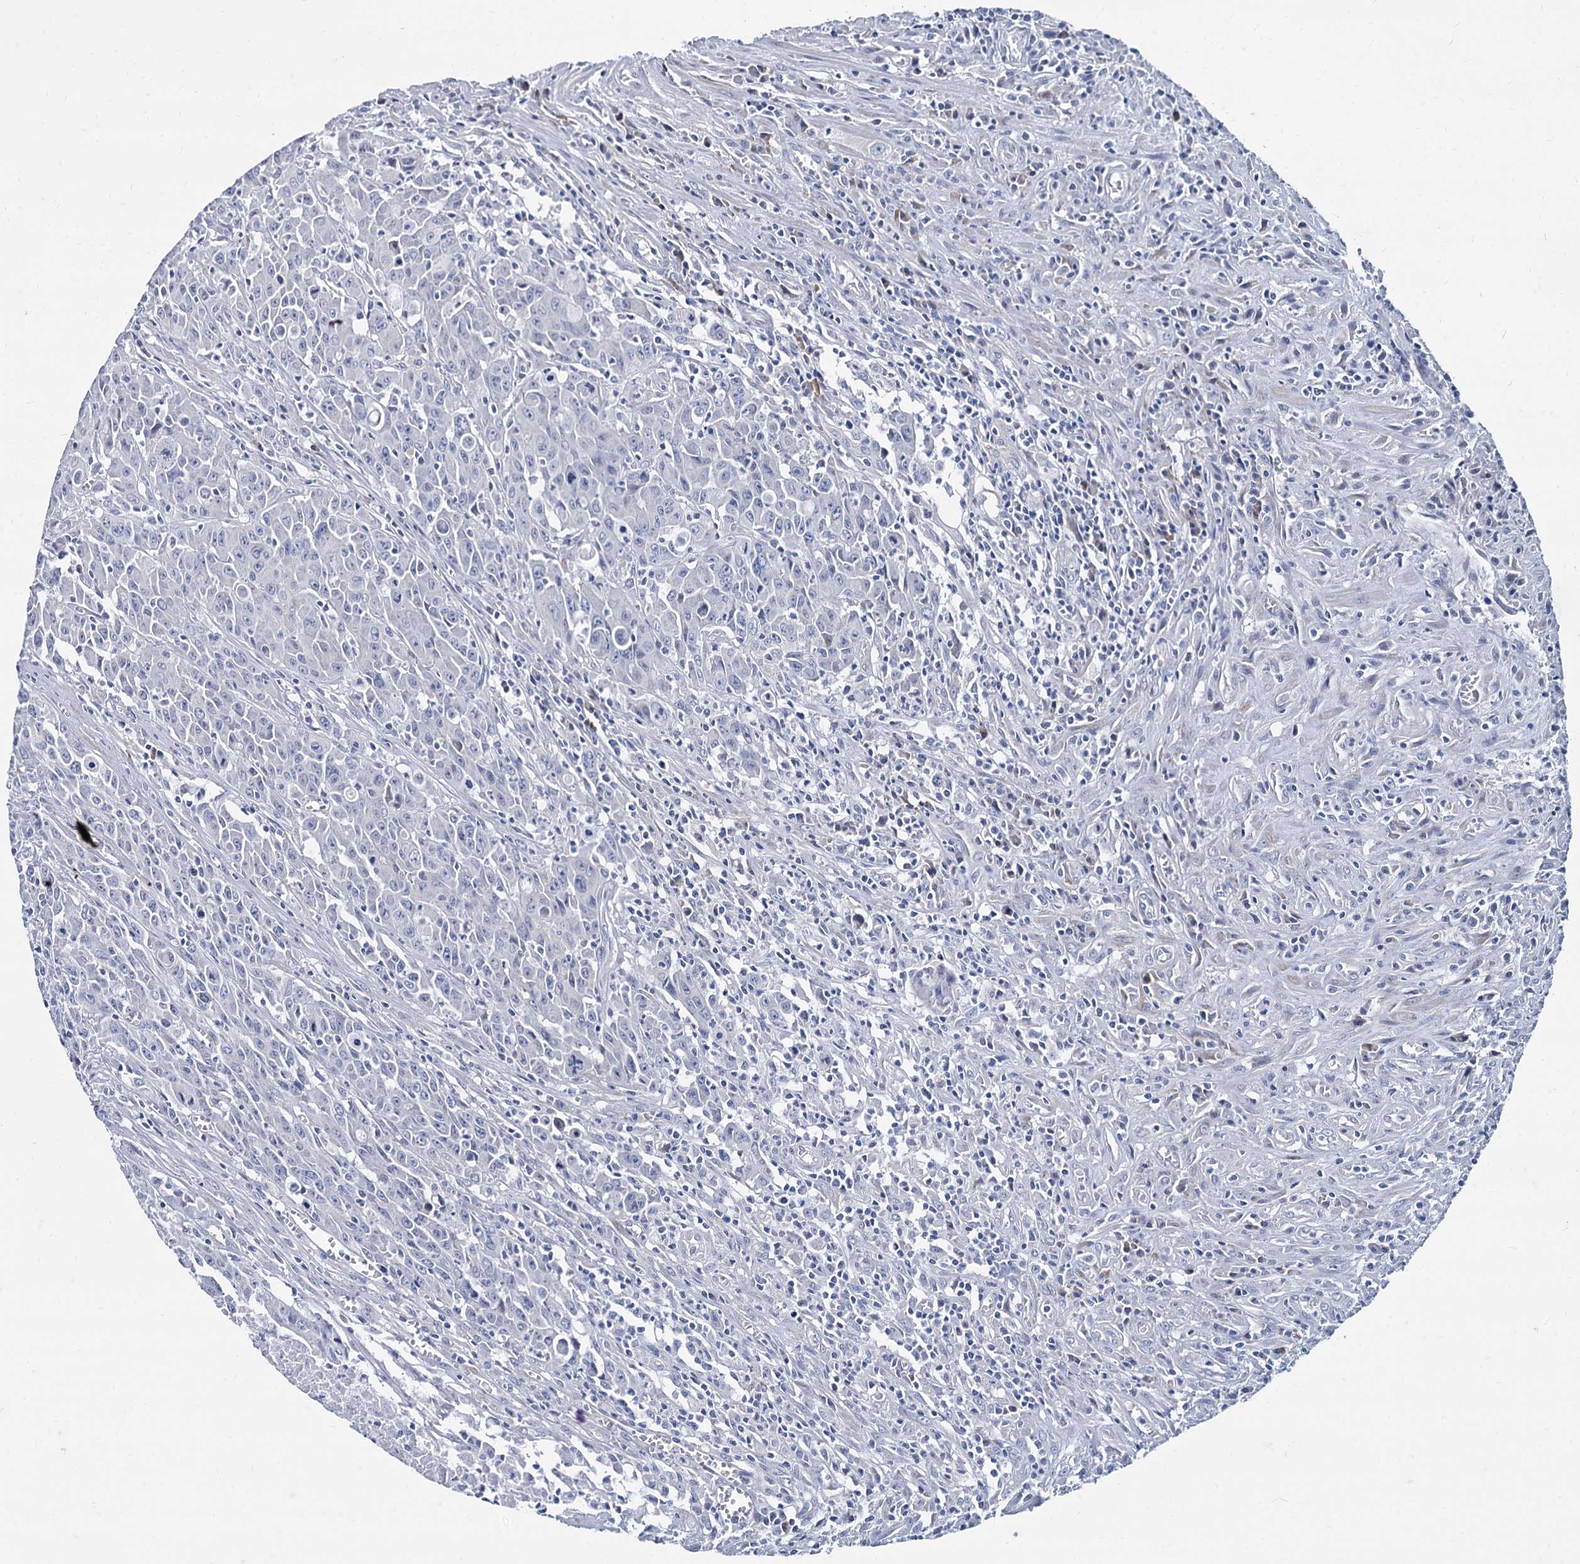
{"staining": {"intensity": "negative", "quantity": "none", "location": "none"}, "tissue": "colorectal cancer", "cell_type": "Tumor cells", "image_type": "cancer", "snomed": [{"axis": "morphology", "description": "Adenocarcinoma, NOS"}, {"axis": "topography", "description": "Colon"}], "caption": "High magnification brightfield microscopy of colorectal cancer (adenocarcinoma) stained with DAB (brown) and counterstained with hematoxylin (blue): tumor cells show no significant expression. Brightfield microscopy of IHC stained with DAB (brown) and hematoxylin (blue), captured at high magnification.", "gene": "FOXR2", "patient": {"sex": "female", "age": 84}}